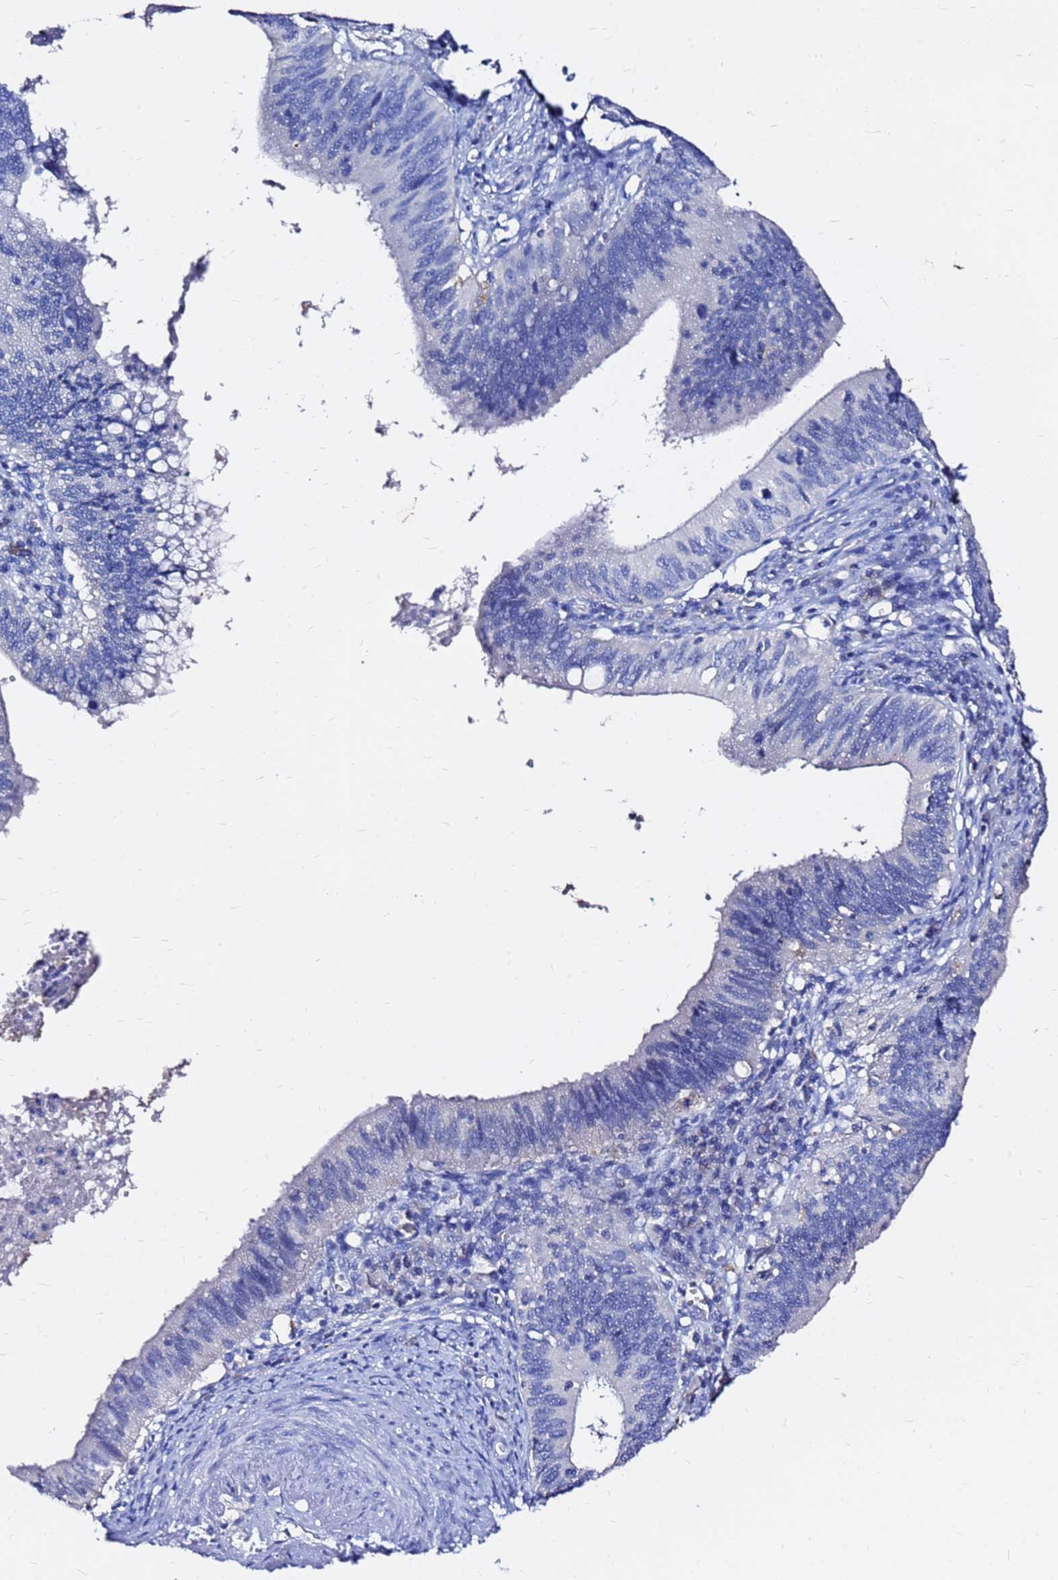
{"staining": {"intensity": "negative", "quantity": "none", "location": "none"}, "tissue": "cervical cancer", "cell_type": "Tumor cells", "image_type": "cancer", "snomed": [{"axis": "morphology", "description": "Adenocarcinoma, NOS"}, {"axis": "topography", "description": "Cervix"}], "caption": "Immunohistochemistry (IHC) micrograph of cervical cancer (adenocarcinoma) stained for a protein (brown), which reveals no expression in tumor cells.", "gene": "FAM183A", "patient": {"sex": "female", "age": 42}}